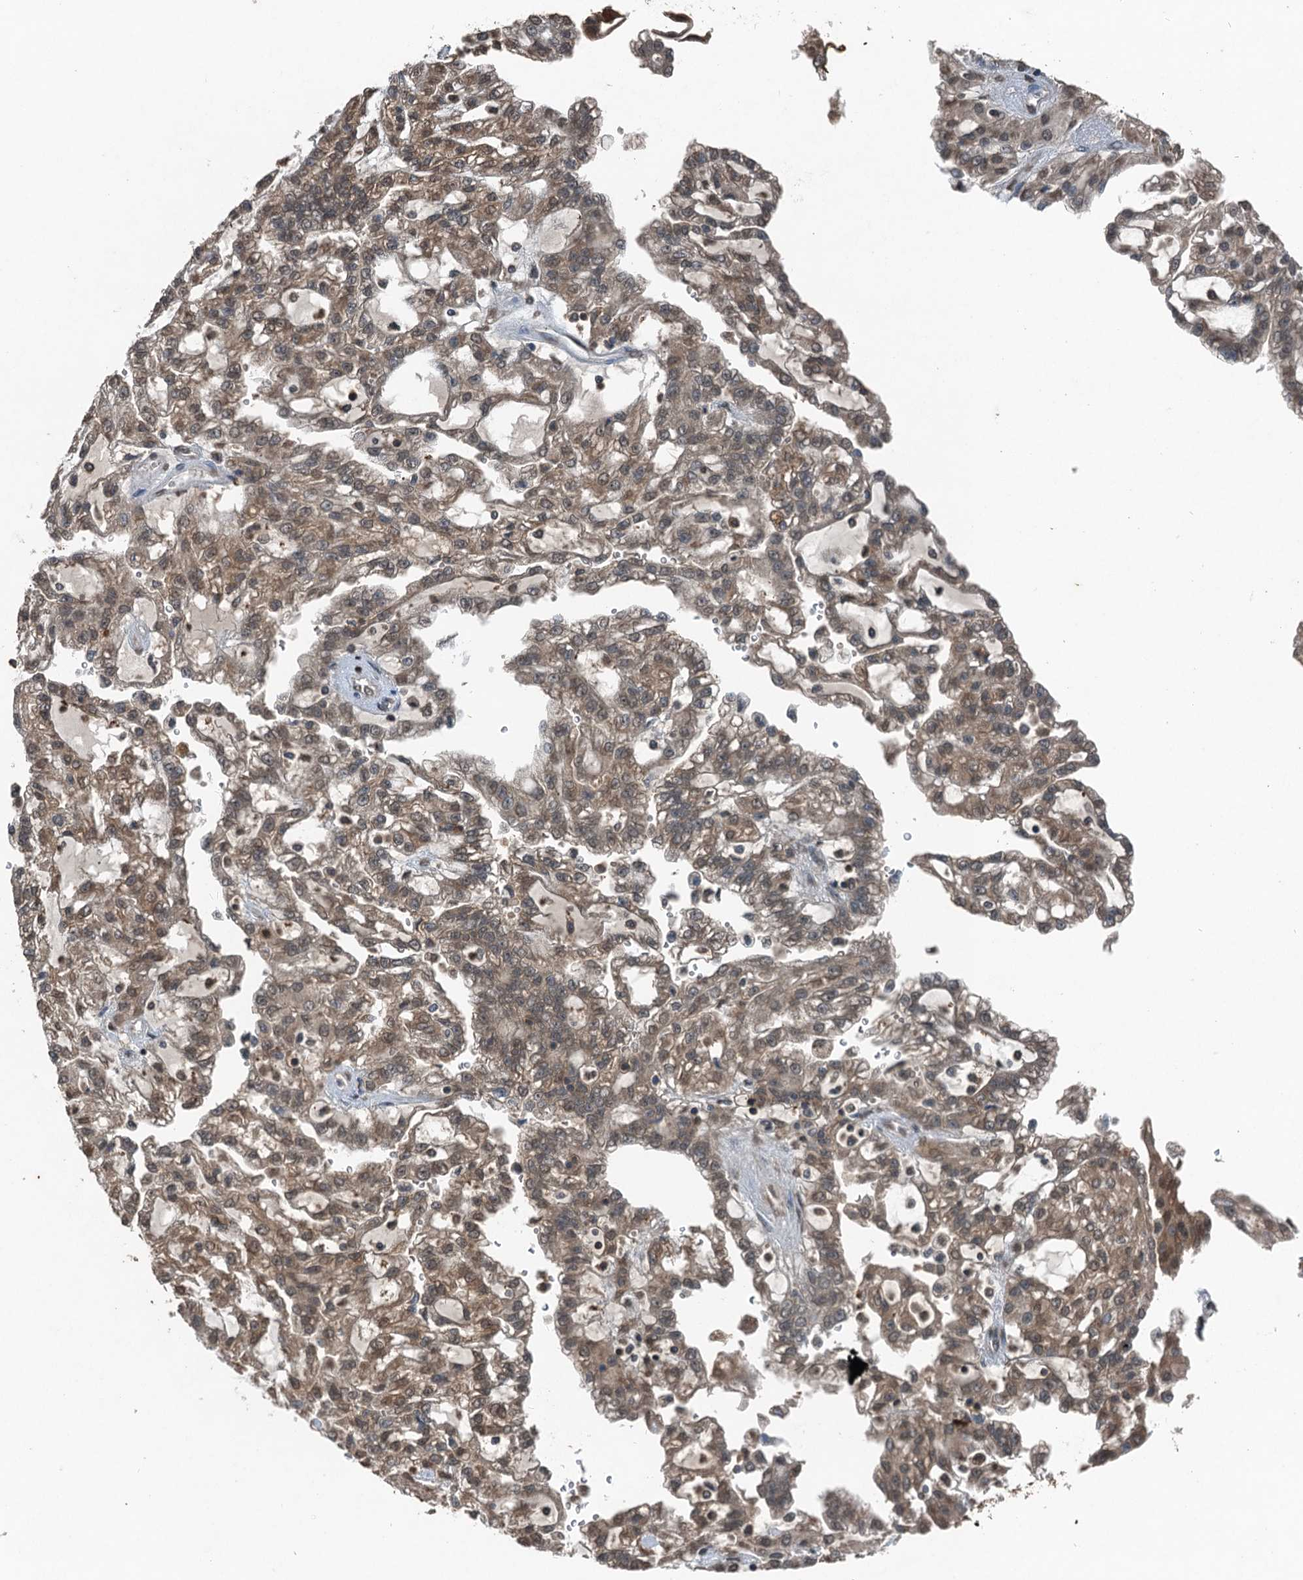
{"staining": {"intensity": "moderate", "quantity": ">75%", "location": "cytoplasmic/membranous"}, "tissue": "renal cancer", "cell_type": "Tumor cells", "image_type": "cancer", "snomed": [{"axis": "morphology", "description": "Adenocarcinoma, NOS"}, {"axis": "topography", "description": "Kidney"}], "caption": "Immunohistochemistry (IHC) staining of renal cancer, which exhibits medium levels of moderate cytoplasmic/membranous expression in approximately >75% of tumor cells indicating moderate cytoplasmic/membranous protein positivity. The staining was performed using DAB (3,3'-diaminobenzidine) (brown) for protein detection and nuclei were counterstained in hematoxylin (blue).", "gene": "TCTN1", "patient": {"sex": "male", "age": 63}}